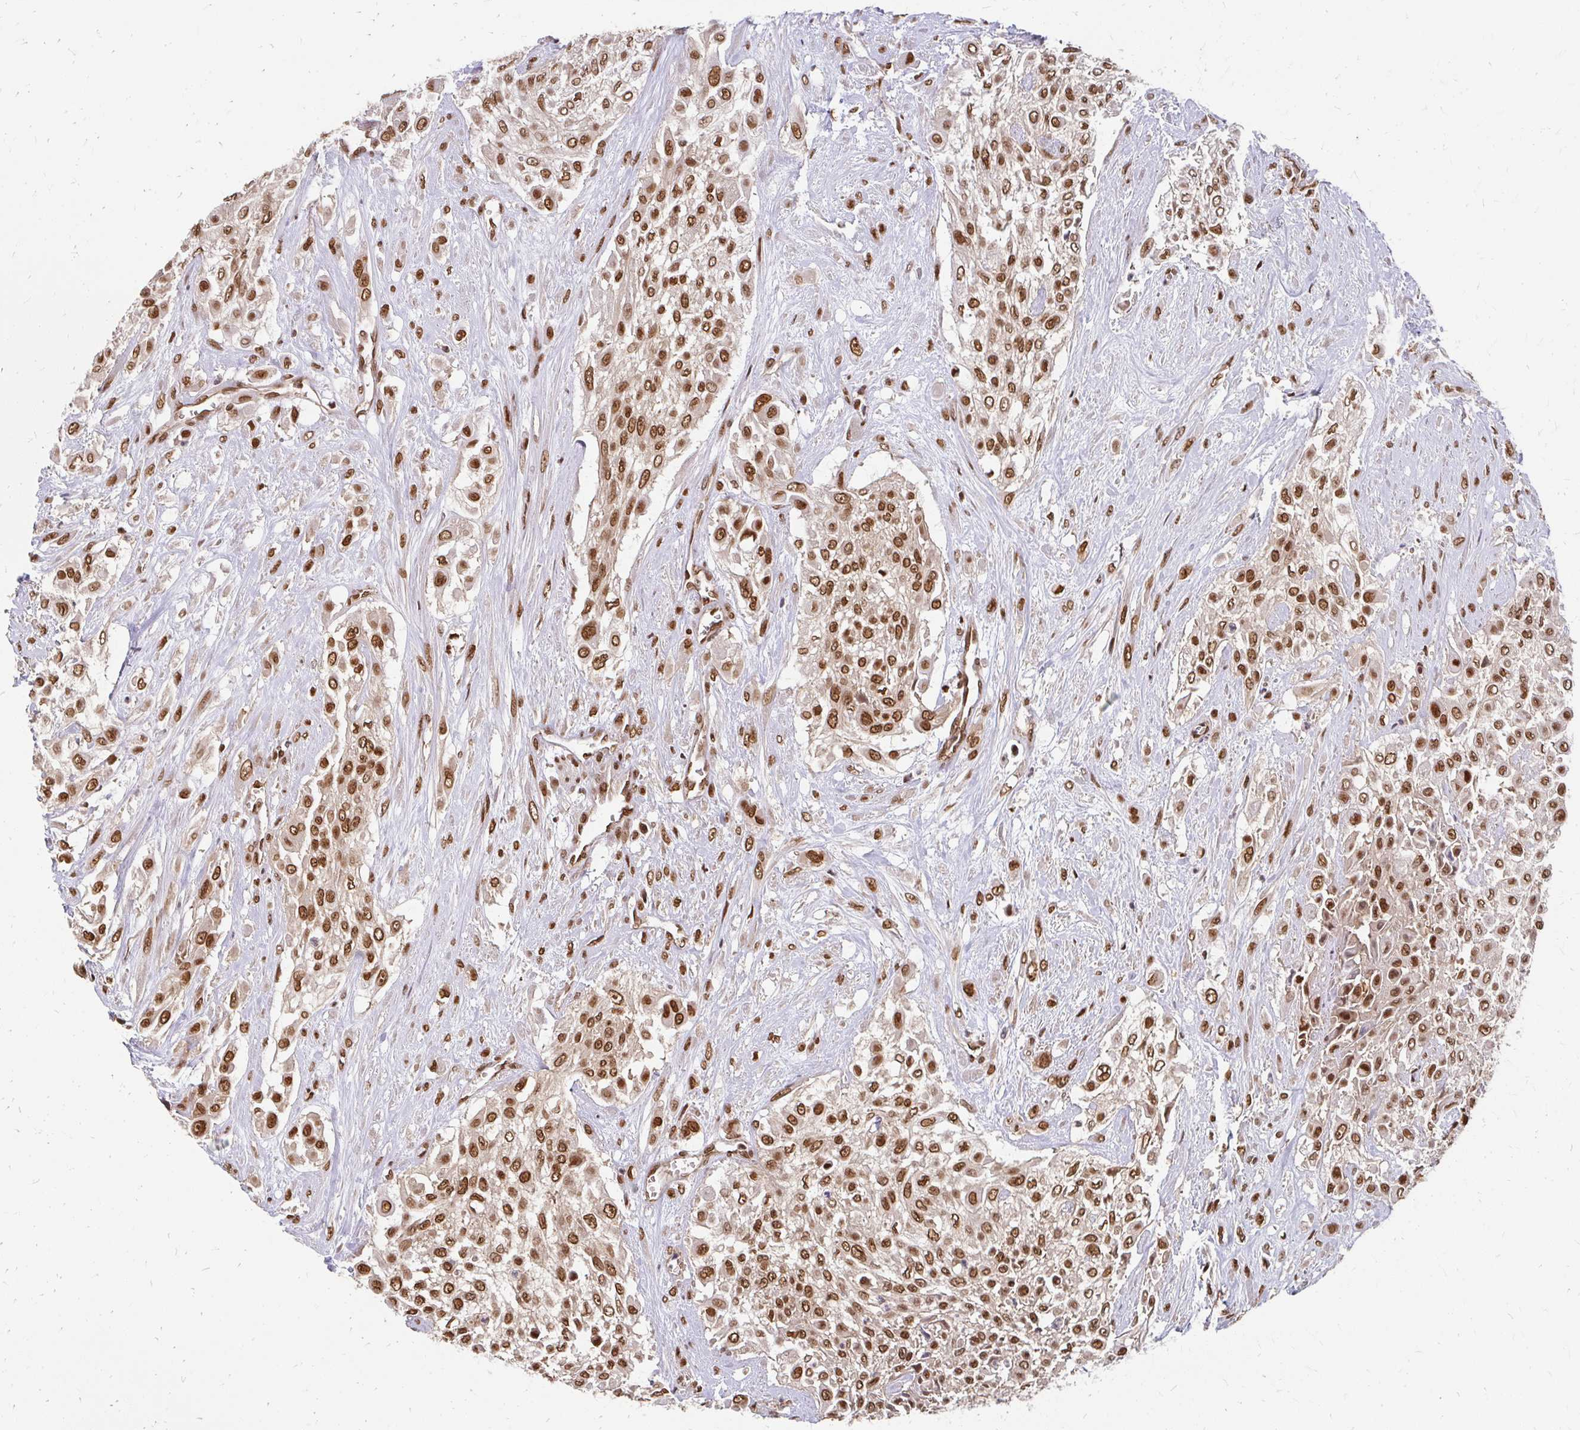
{"staining": {"intensity": "moderate", "quantity": ">75%", "location": "cytoplasmic/membranous,nuclear"}, "tissue": "urothelial cancer", "cell_type": "Tumor cells", "image_type": "cancer", "snomed": [{"axis": "morphology", "description": "Urothelial carcinoma, High grade"}, {"axis": "topography", "description": "Urinary bladder"}], "caption": "The photomicrograph shows a brown stain indicating the presence of a protein in the cytoplasmic/membranous and nuclear of tumor cells in urothelial cancer. Immunohistochemistry (ihc) stains the protein in brown and the nuclei are stained blue.", "gene": "XPO1", "patient": {"sex": "male", "age": 57}}